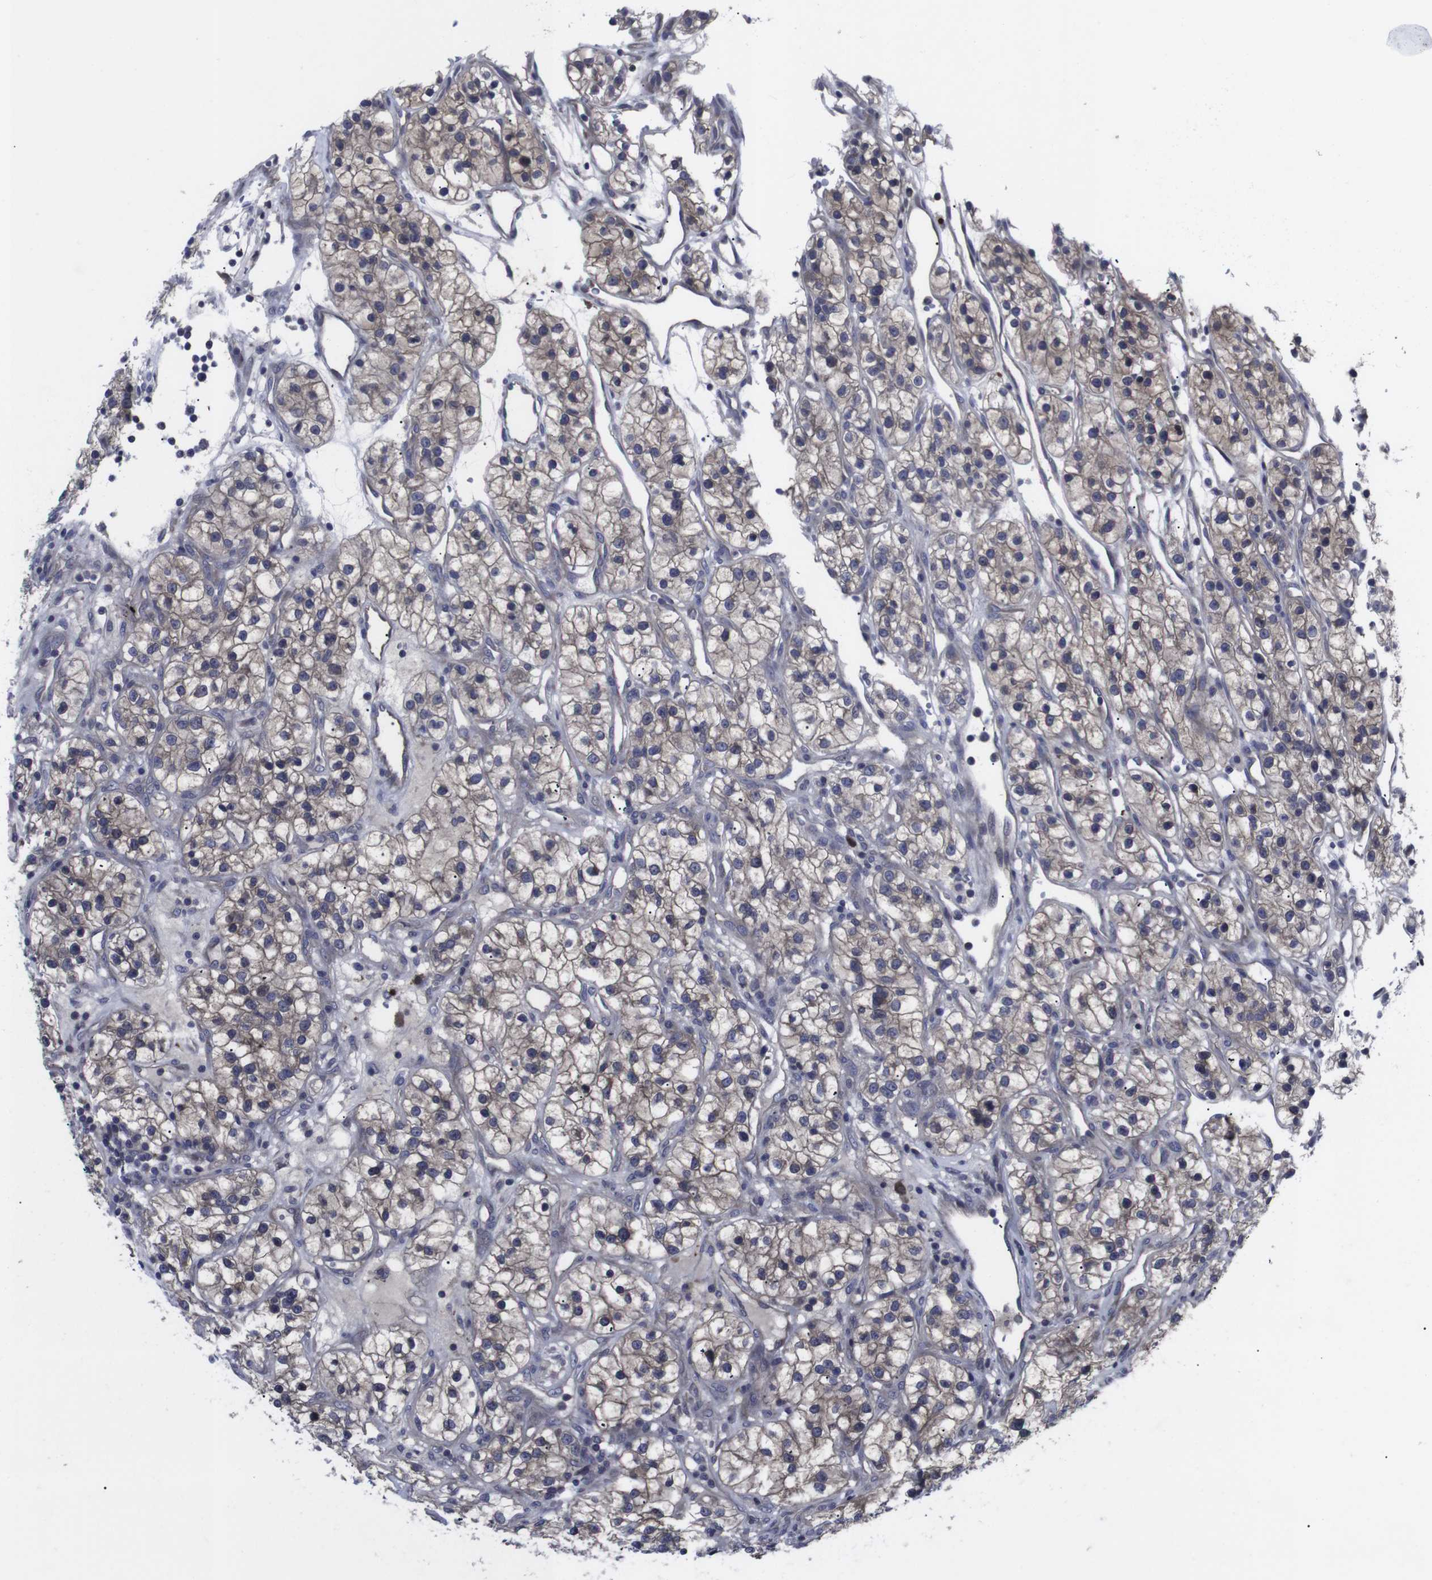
{"staining": {"intensity": "moderate", "quantity": ">75%", "location": "cytoplasmic/membranous"}, "tissue": "renal cancer", "cell_type": "Tumor cells", "image_type": "cancer", "snomed": [{"axis": "morphology", "description": "Adenocarcinoma, NOS"}, {"axis": "topography", "description": "Kidney"}], "caption": "Adenocarcinoma (renal) tissue shows moderate cytoplasmic/membranous positivity in approximately >75% of tumor cells", "gene": "HPRT1", "patient": {"sex": "female", "age": 57}}